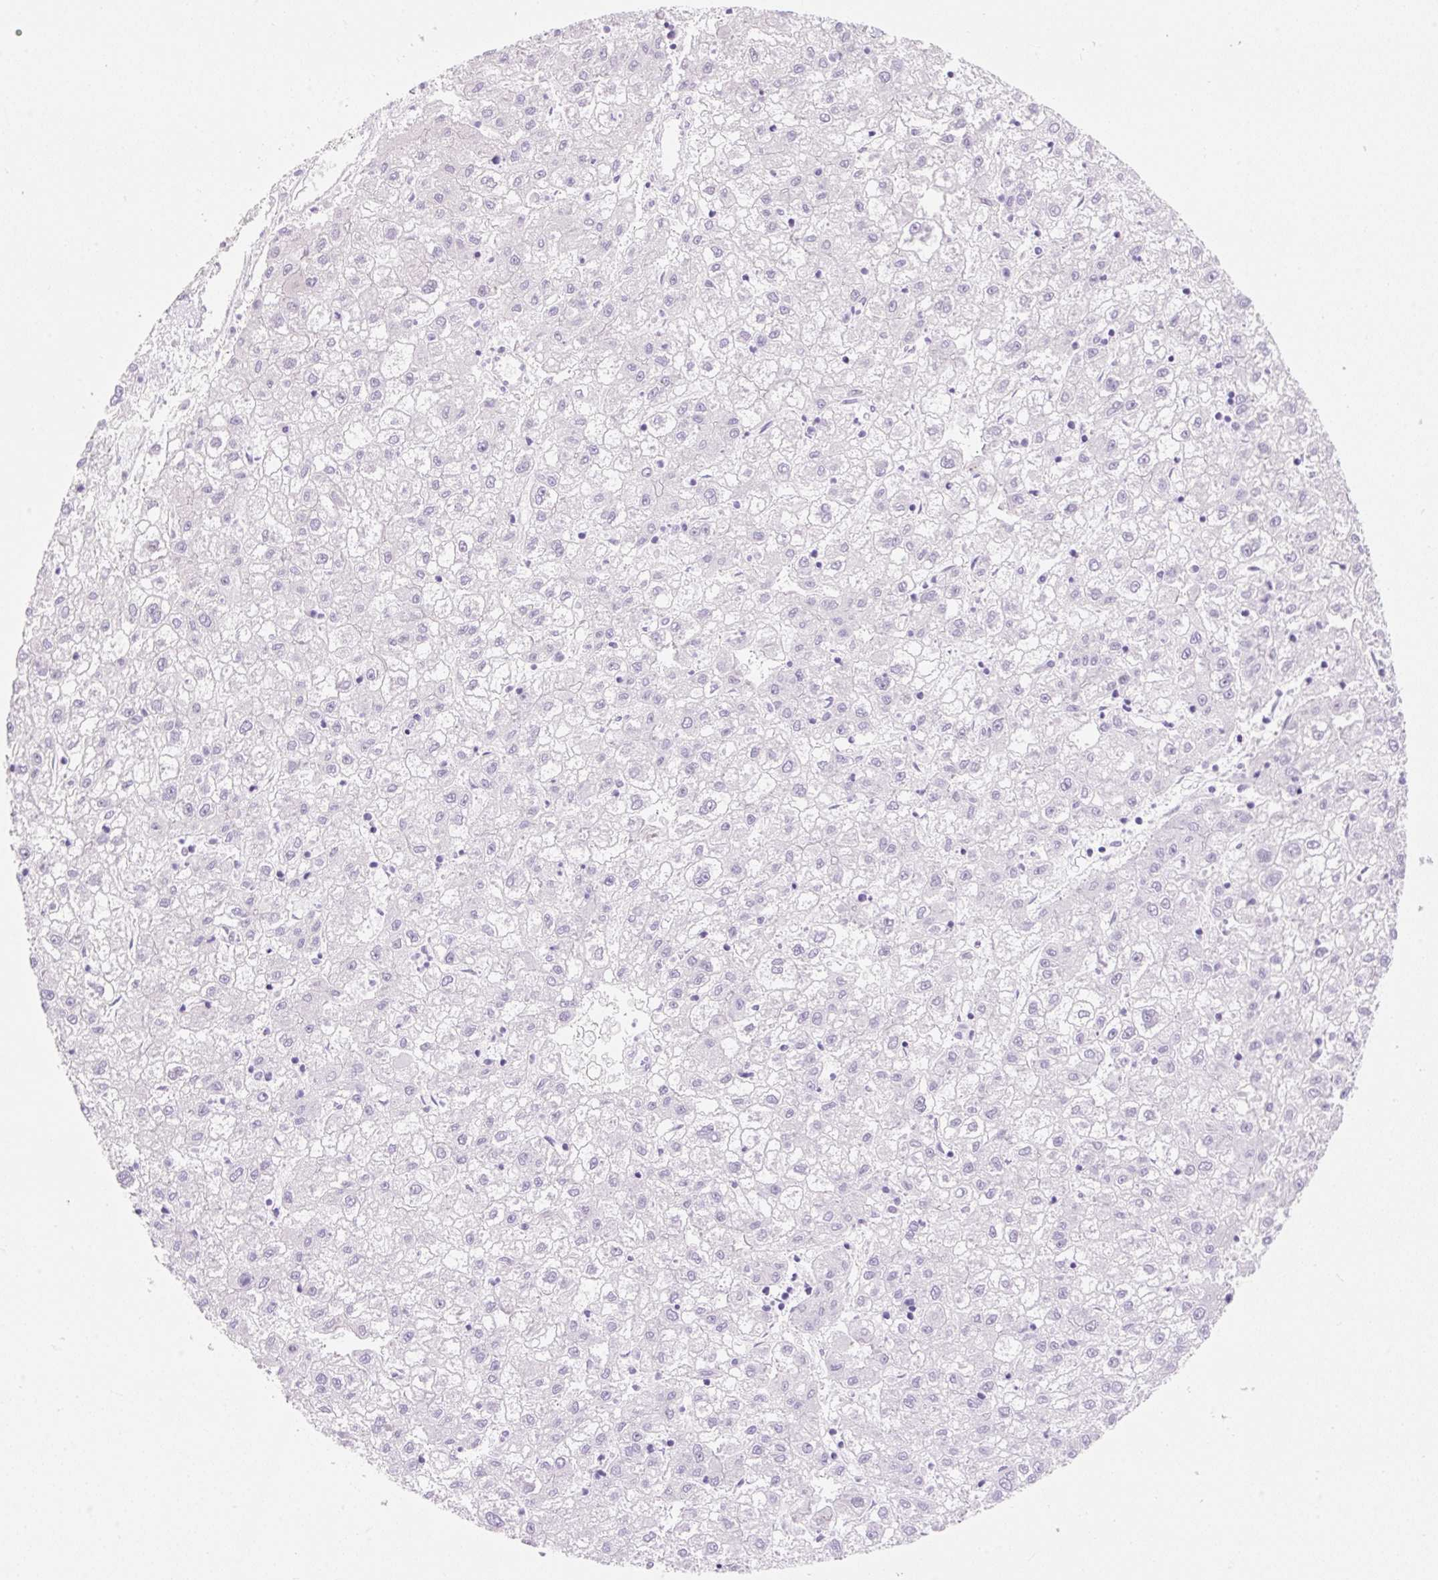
{"staining": {"intensity": "negative", "quantity": "none", "location": "none"}, "tissue": "liver cancer", "cell_type": "Tumor cells", "image_type": "cancer", "snomed": [{"axis": "morphology", "description": "Carcinoma, Hepatocellular, NOS"}, {"axis": "topography", "description": "Liver"}], "caption": "Protein analysis of liver cancer (hepatocellular carcinoma) reveals no significant positivity in tumor cells. (Stains: DAB (3,3'-diaminobenzidine) immunohistochemistry (IHC) with hematoxylin counter stain, Microscopy: brightfield microscopy at high magnification).", "gene": "ZNF121", "patient": {"sex": "male", "age": 72}}